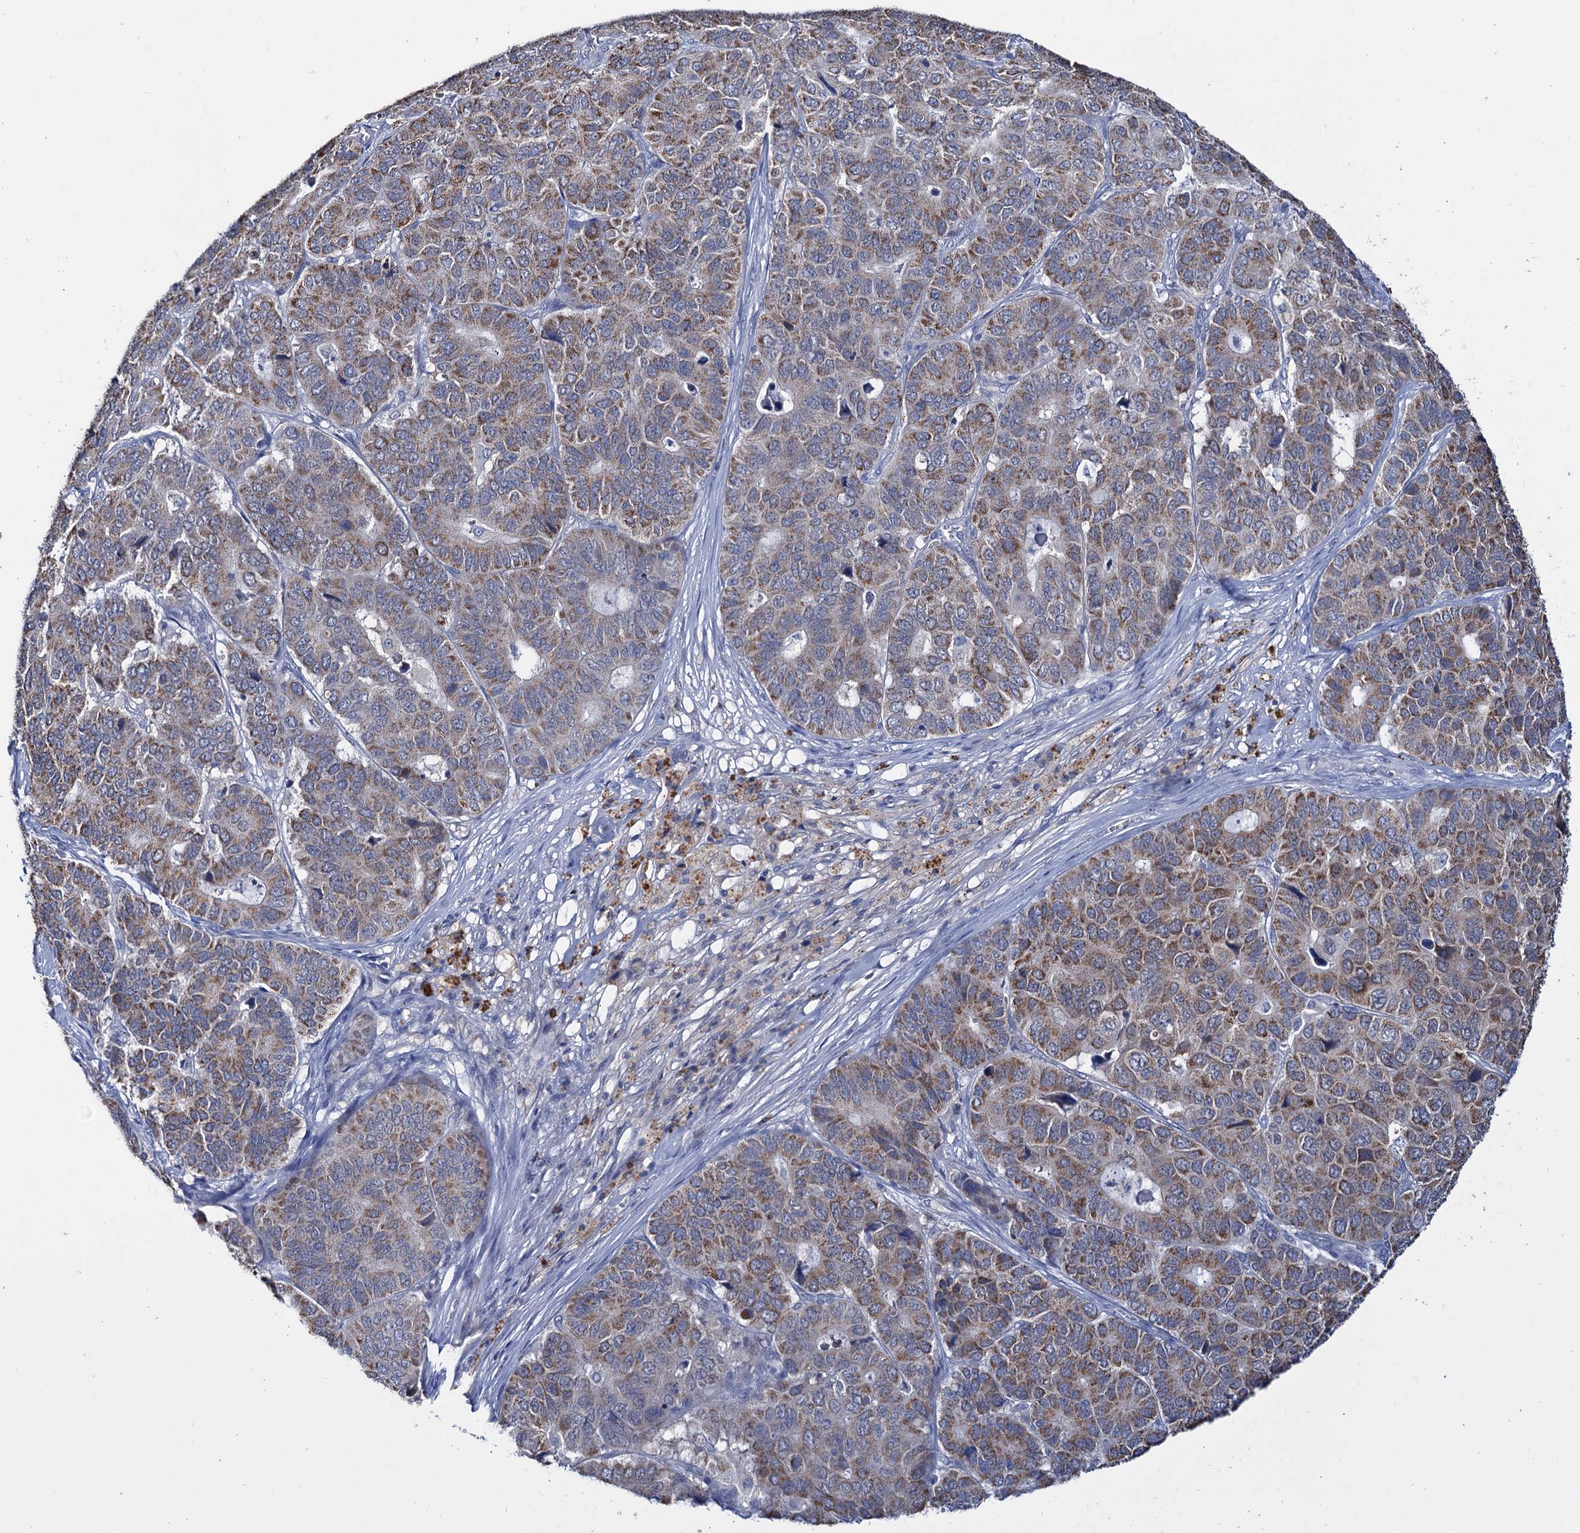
{"staining": {"intensity": "moderate", "quantity": ">75%", "location": "cytoplasmic/membranous"}, "tissue": "pancreatic cancer", "cell_type": "Tumor cells", "image_type": "cancer", "snomed": [{"axis": "morphology", "description": "Adenocarcinoma, NOS"}, {"axis": "topography", "description": "Pancreas"}], "caption": "This photomicrograph exhibits adenocarcinoma (pancreatic) stained with immunohistochemistry (IHC) to label a protein in brown. The cytoplasmic/membranous of tumor cells show moderate positivity for the protein. Nuclei are counter-stained blue.", "gene": "LYZL4", "patient": {"sex": "male", "age": 50}}